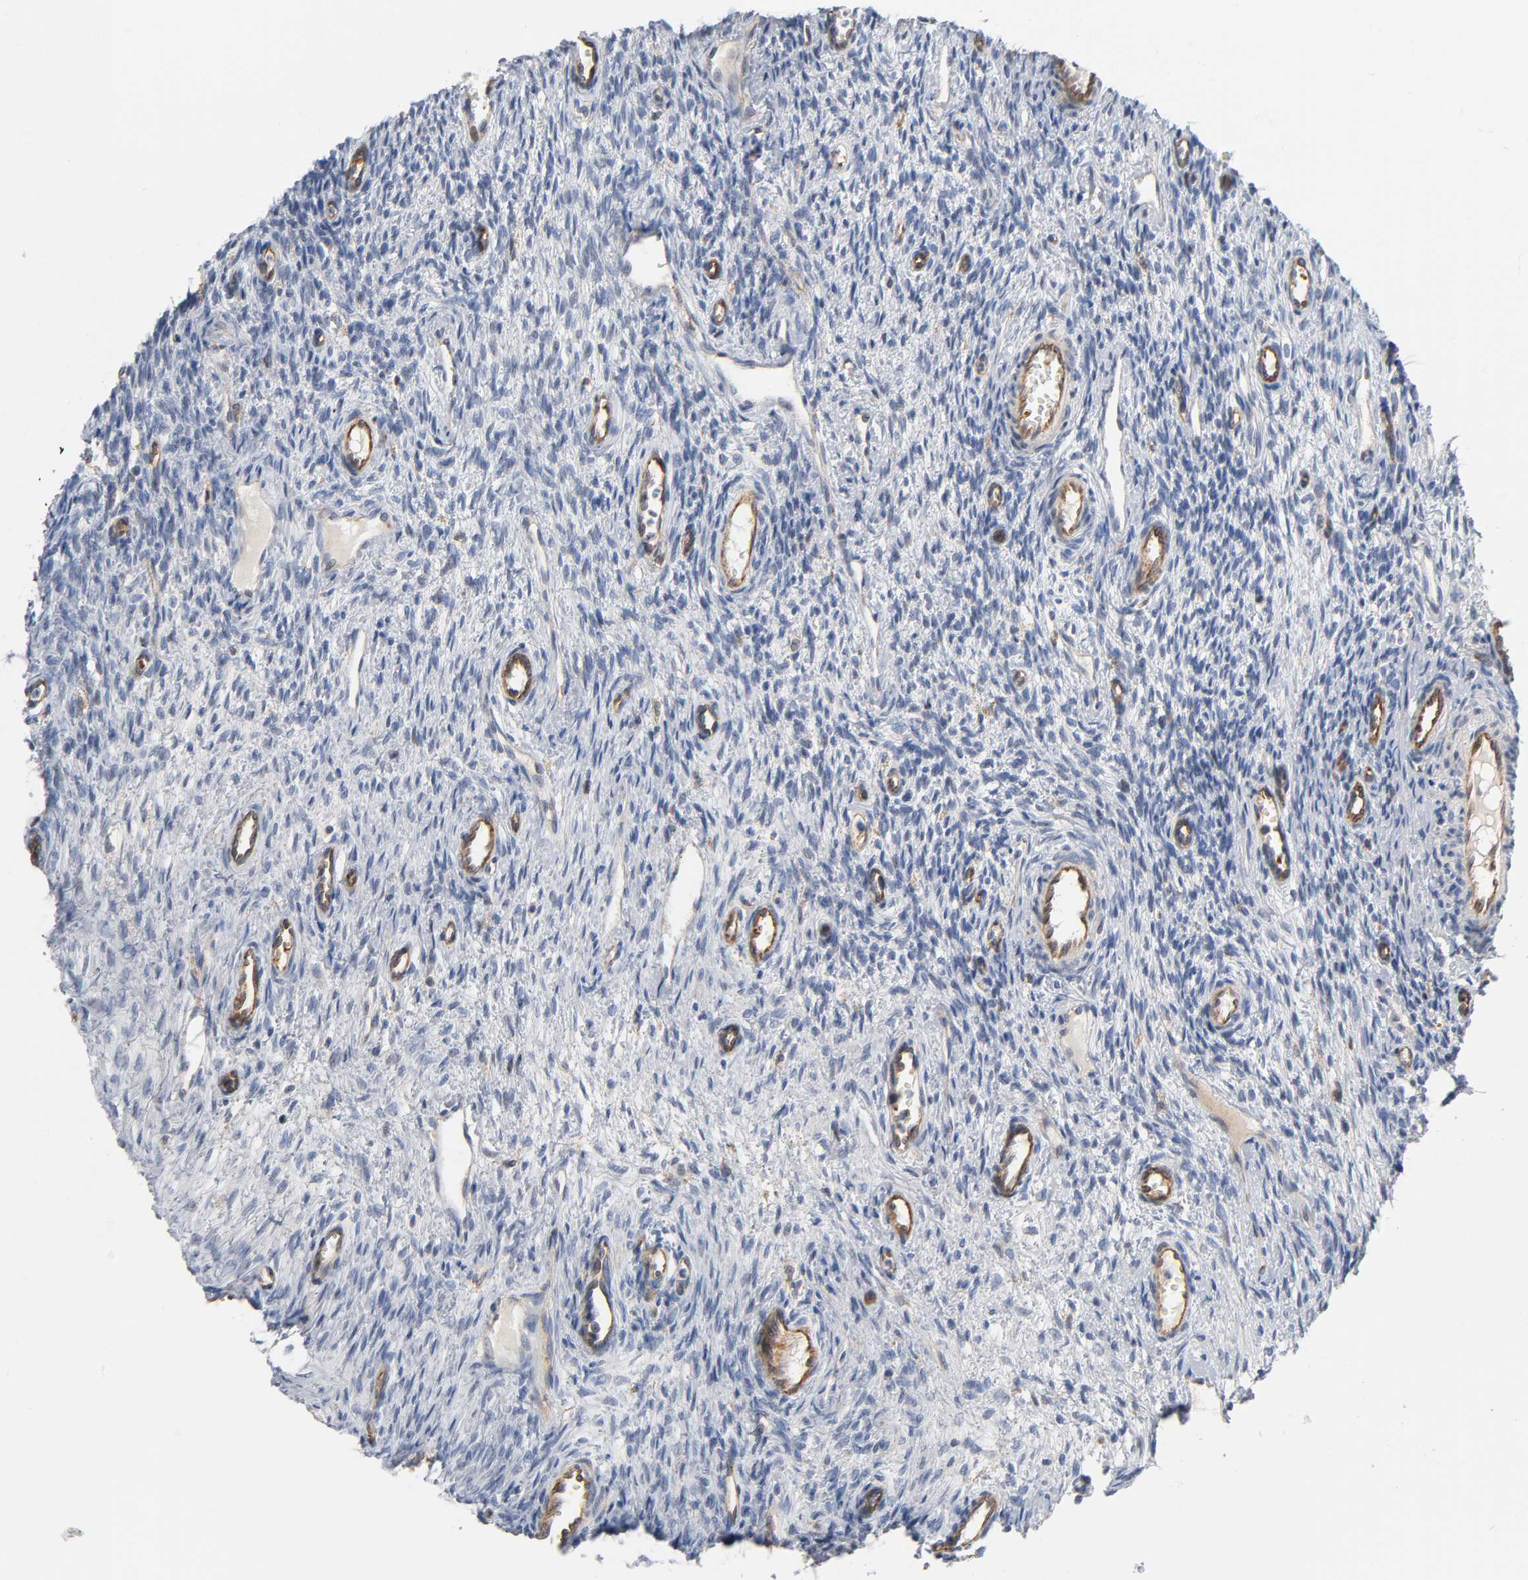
{"staining": {"intensity": "negative", "quantity": "none", "location": "none"}, "tissue": "ovary", "cell_type": "Ovarian stroma cells", "image_type": "normal", "snomed": [{"axis": "morphology", "description": "Normal tissue, NOS"}, {"axis": "topography", "description": "Ovary"}], "caption": "There is no significant staining in ovarian stroma cells of ovary. (DAB (3,3'-diaminobenzidine) immunohistochemistry (IHC) visualized using brightfield microscopy, high magnification).", "gene": "CD2AP", "patient": {"sex": "female", "age": 33}}